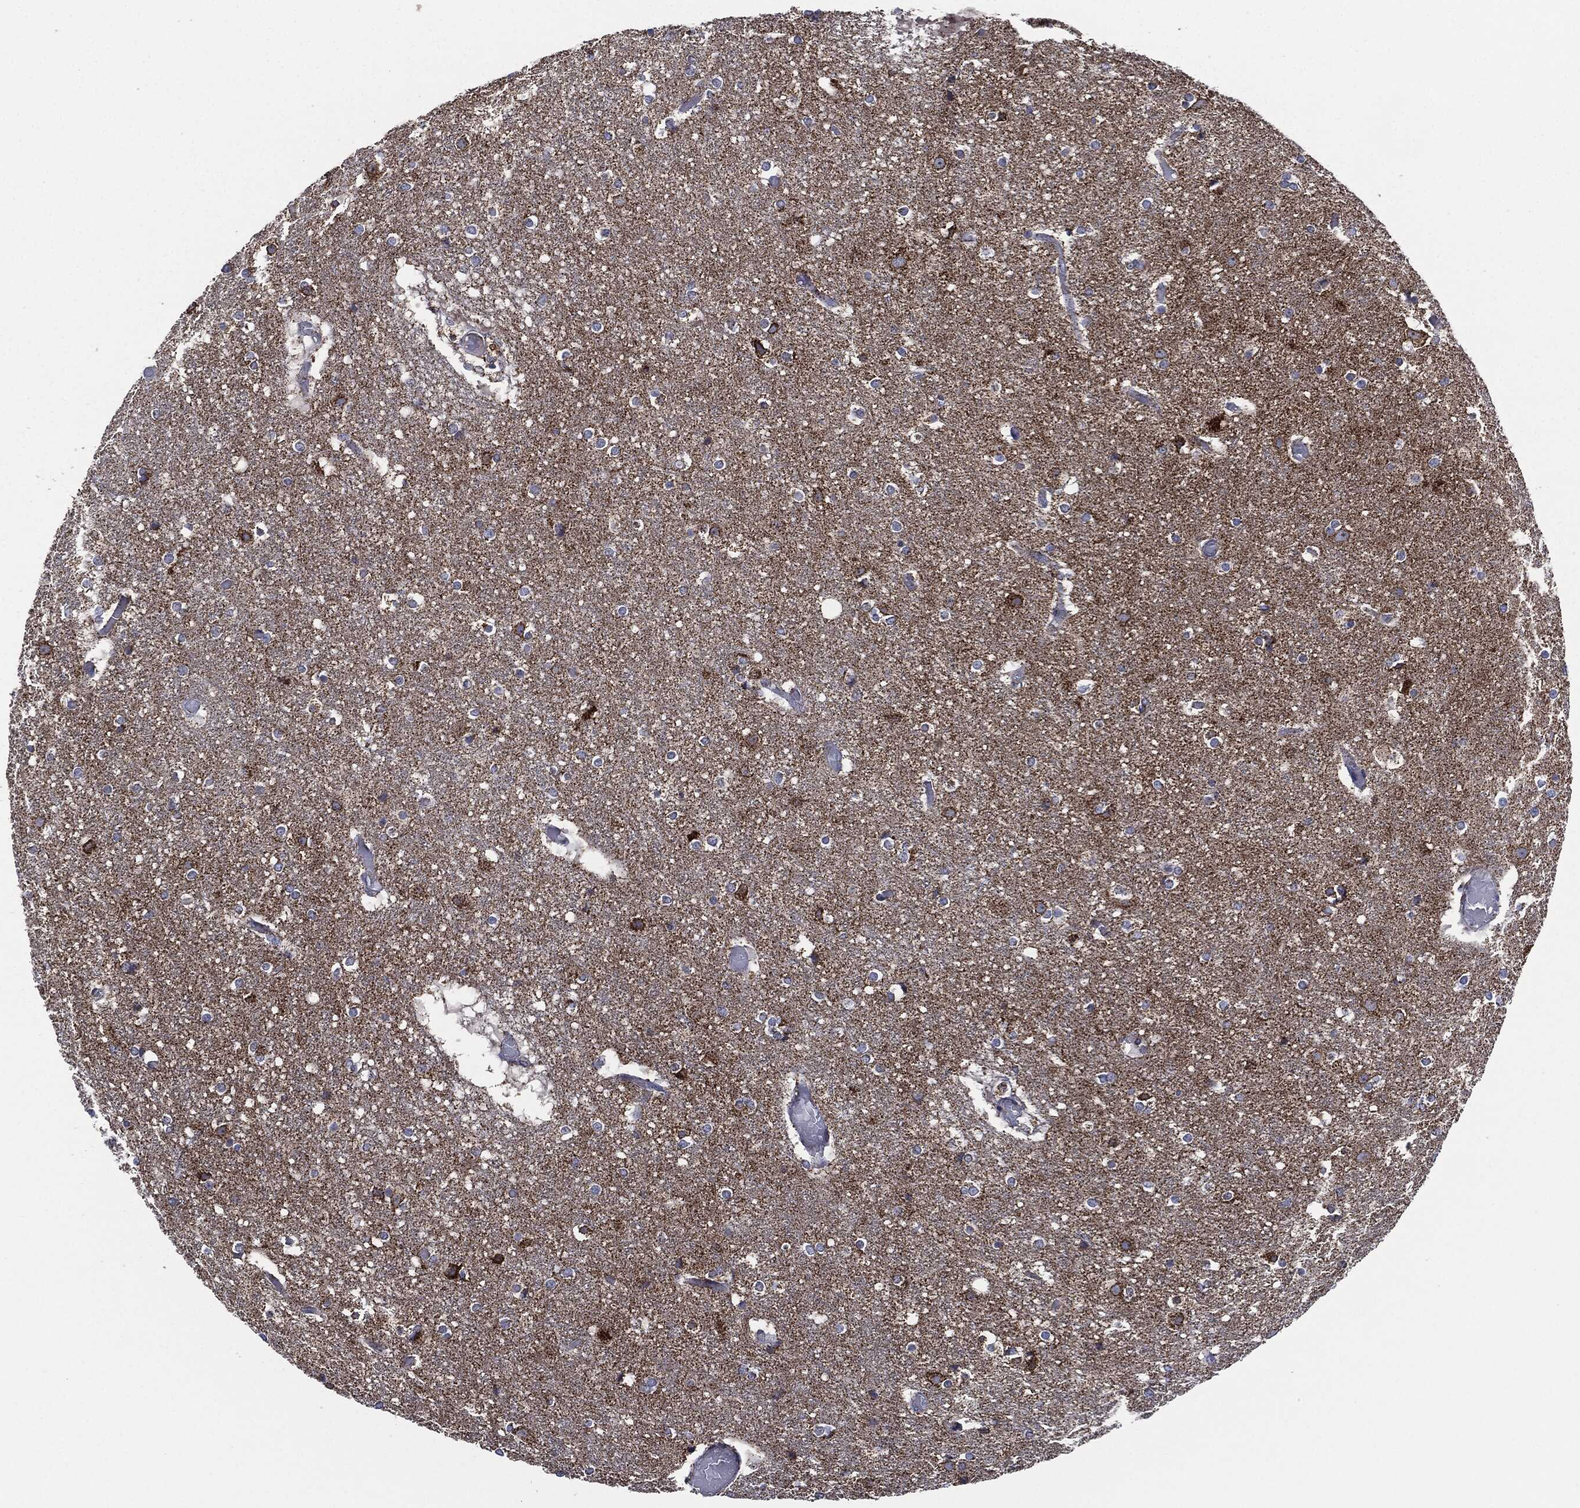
{"staining": {"intensity": "negative", "quantity": "none", "location": "none"}, "tissue": "cerebral cortex", "cell_type": "Endothelial cells", "image_type": "normal", "snomed": [{"axis": "morphology", "description": "Normal tissue, NOS"}, {"axis": "topography", "description": "Cerebral cortex"}], "caption": "There is no significant staining in endothelial cells of cerebral cortex. Nuclei are stained in blue.", "gene": "NDUFV2", "patient": {"sex": "female", "age": 52}}